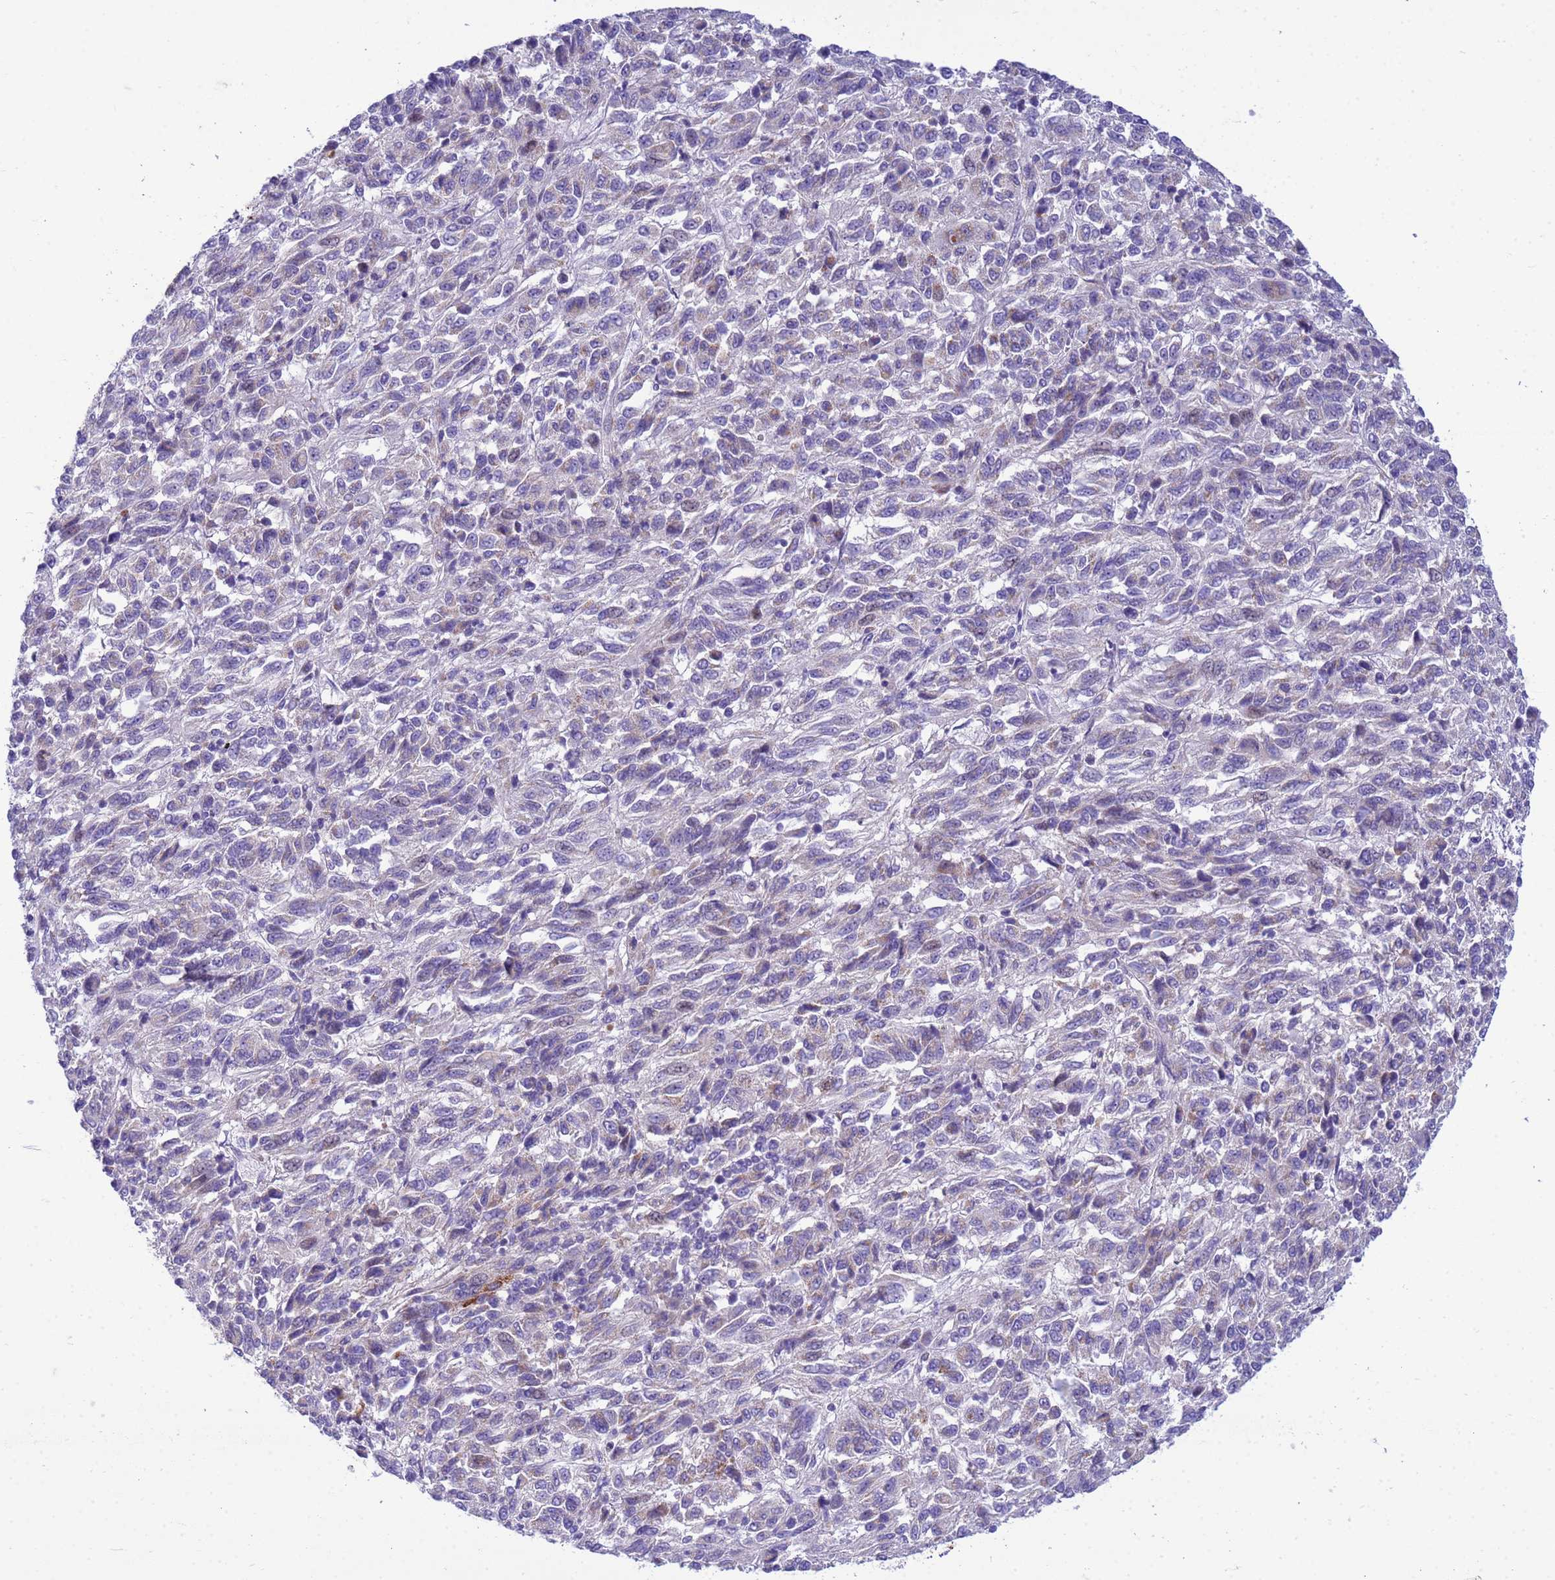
{"staining": {"intensity": "negative", "quantity": "none", "location": "none"}, "tissue": "melanoma", "cell_type": "Tumor cells", "image_type": "cancer", "snomed": [{"axis": "morphology", "description": "Malignant melanoma, Metastatic site"}, {"axis": "topography", "description": "Lung"}], "caption": "A micrograph of human malignant melanoma (metastatic site) is negative for staining in tumor cells. (DAB (3,3'-diaminobenzidine) IHC with hematoxylin counter stain).", "gene": "P2RX7", "patient": {"sex": "male", "age": 64}}